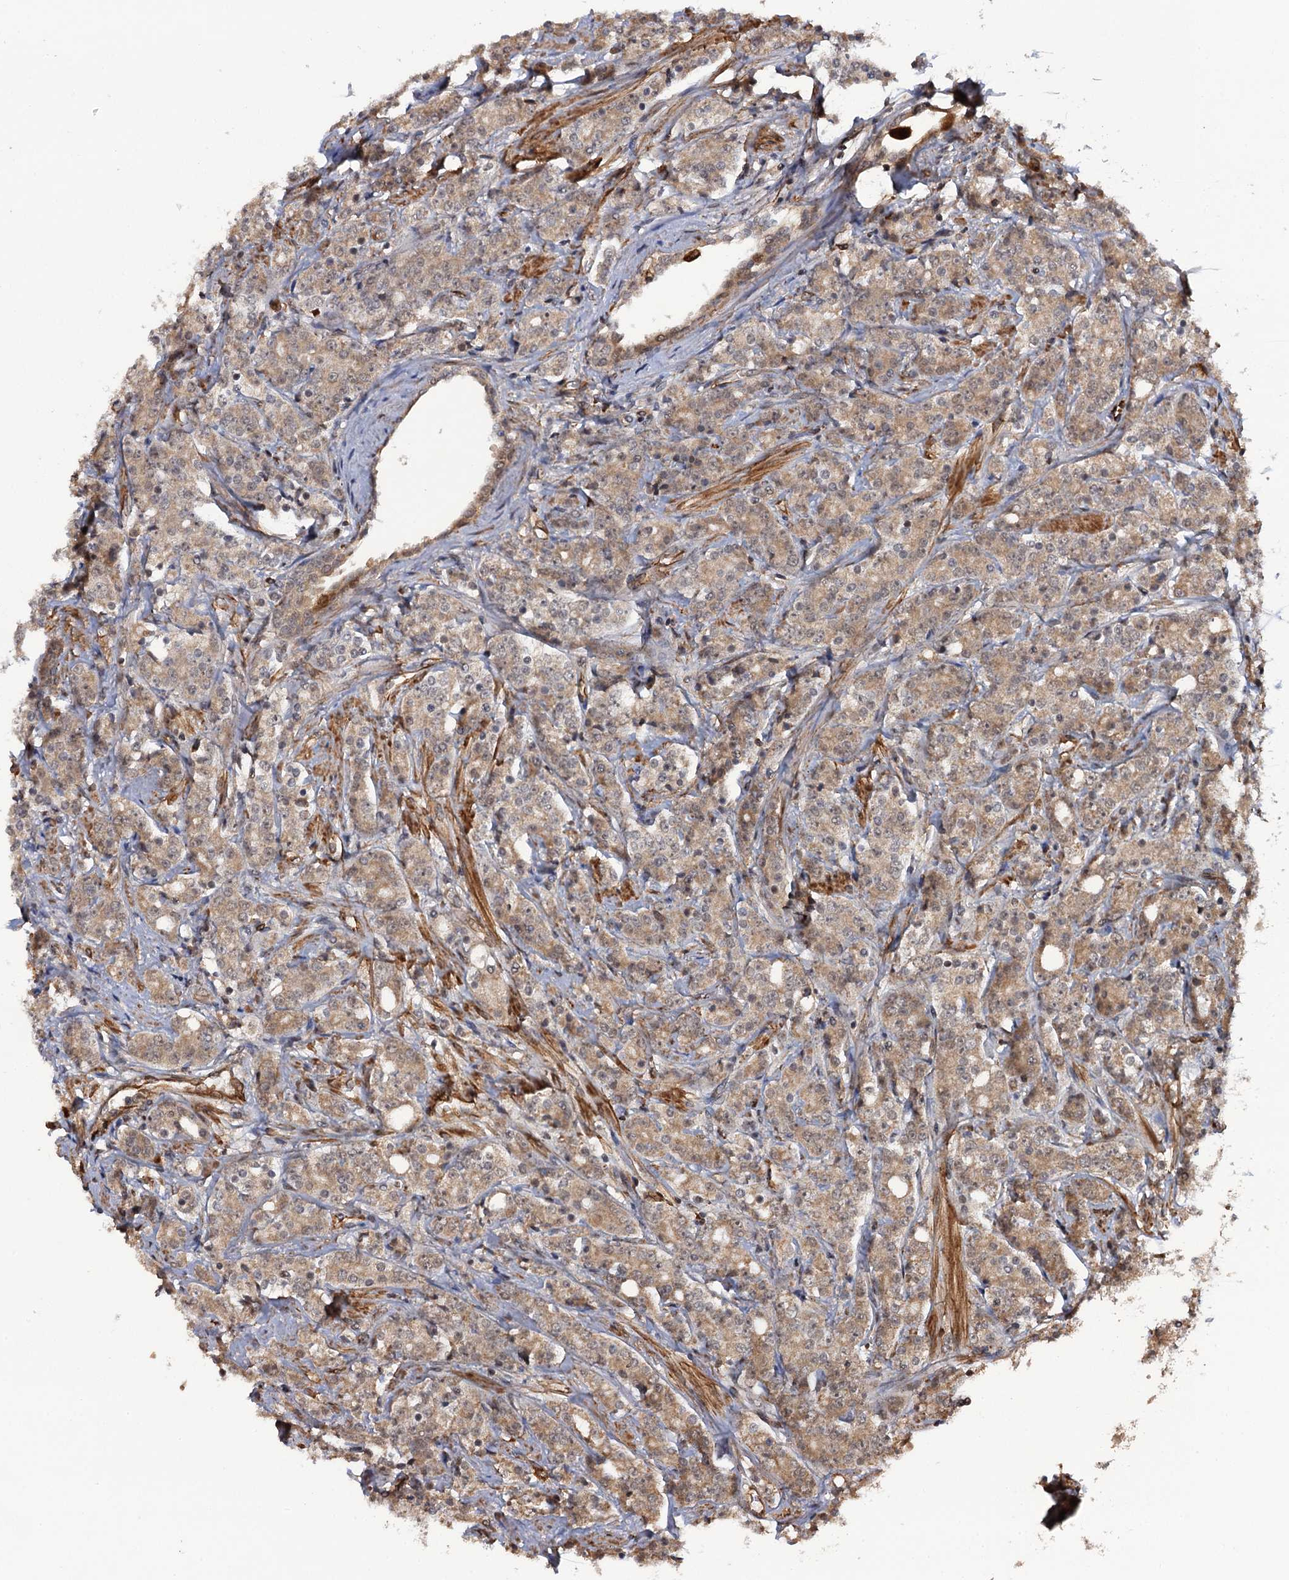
{"staining": {"intensity": "weak", "quantity": ">75%", "location": "cytoplasmic/membranous"}, "tissue": "prostate cancer", "cell_type": "Tumor cells", "image_type": "cancer", "snomed": [{"axis": "morphology", "description": "Adenocarcinoma, High grade"}, {"axis": "topography", "description": "Prostate"}], "caption": "Human high-grade adenocarcinoma (prostate) stained with a protein marker demonstrates weak staining in tumor cells.", "gene": "FSIP1", "patient": {"sex": "male", "age": 62}}